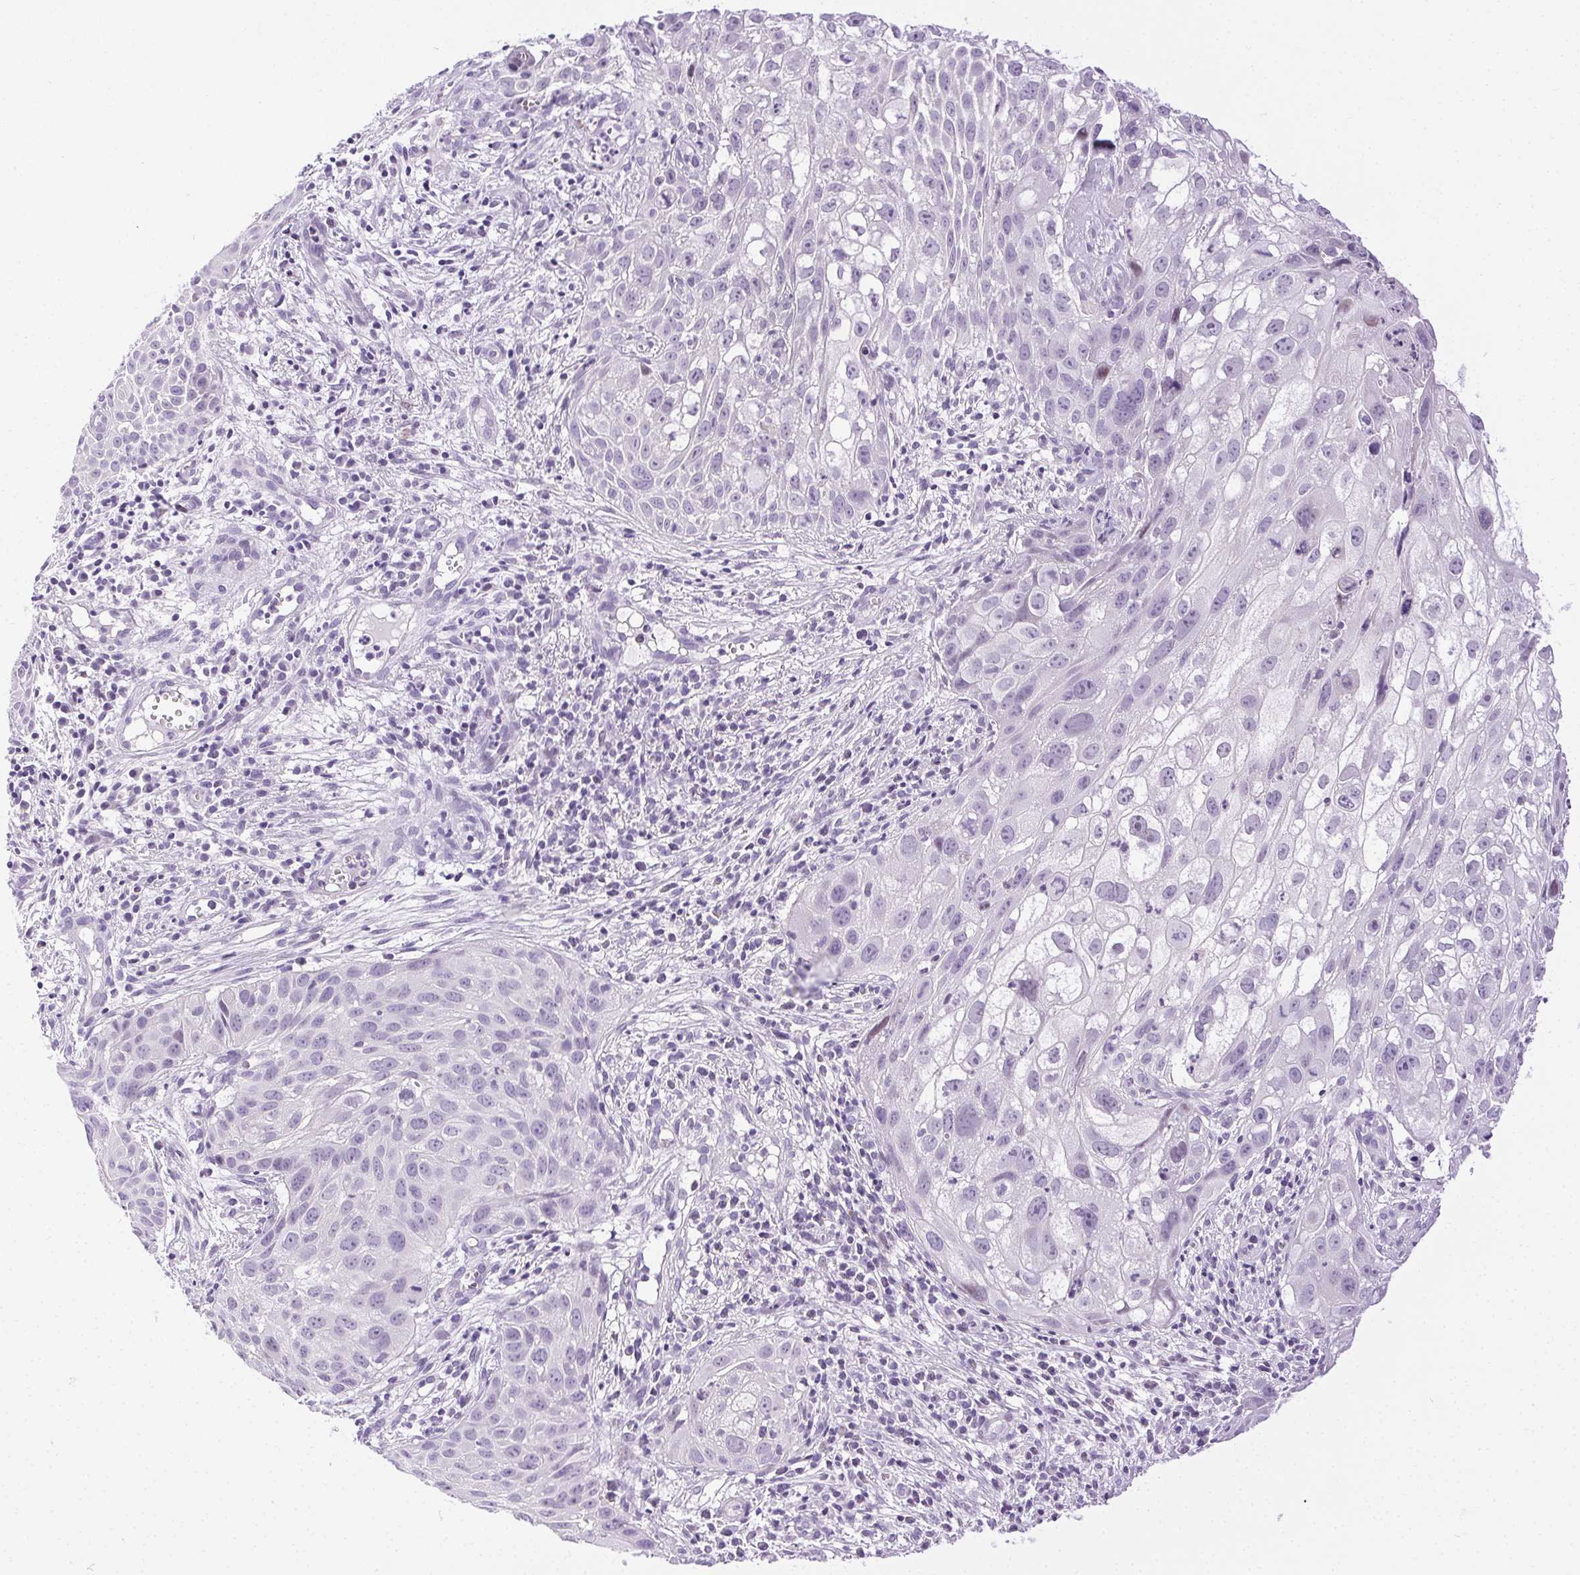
{"staining": {"intensity": "negative", "quantity": "none", "location": "none"}, "tissue": "cervical cancer", "cell_type": "Tumor cells", "image_type": "cancer", "snomed": [{"axis": "morphology", "description": "Squamous cell carcinoma, NOS"}, {"axis": "topography", "description": "Cervix"}], "caption": "Immunohistochemistry (IHC) histopathology image of cervical squamous cell carcinoma stained for a protein (brown), which exhibits no positivity in tumor cells. (Brightfield microscopy of DAB (3,3'-diaminobenzidine) IHC at high magnification).", "gene": "C20orf85", "patient": {"sex": "female", "age": 53}}